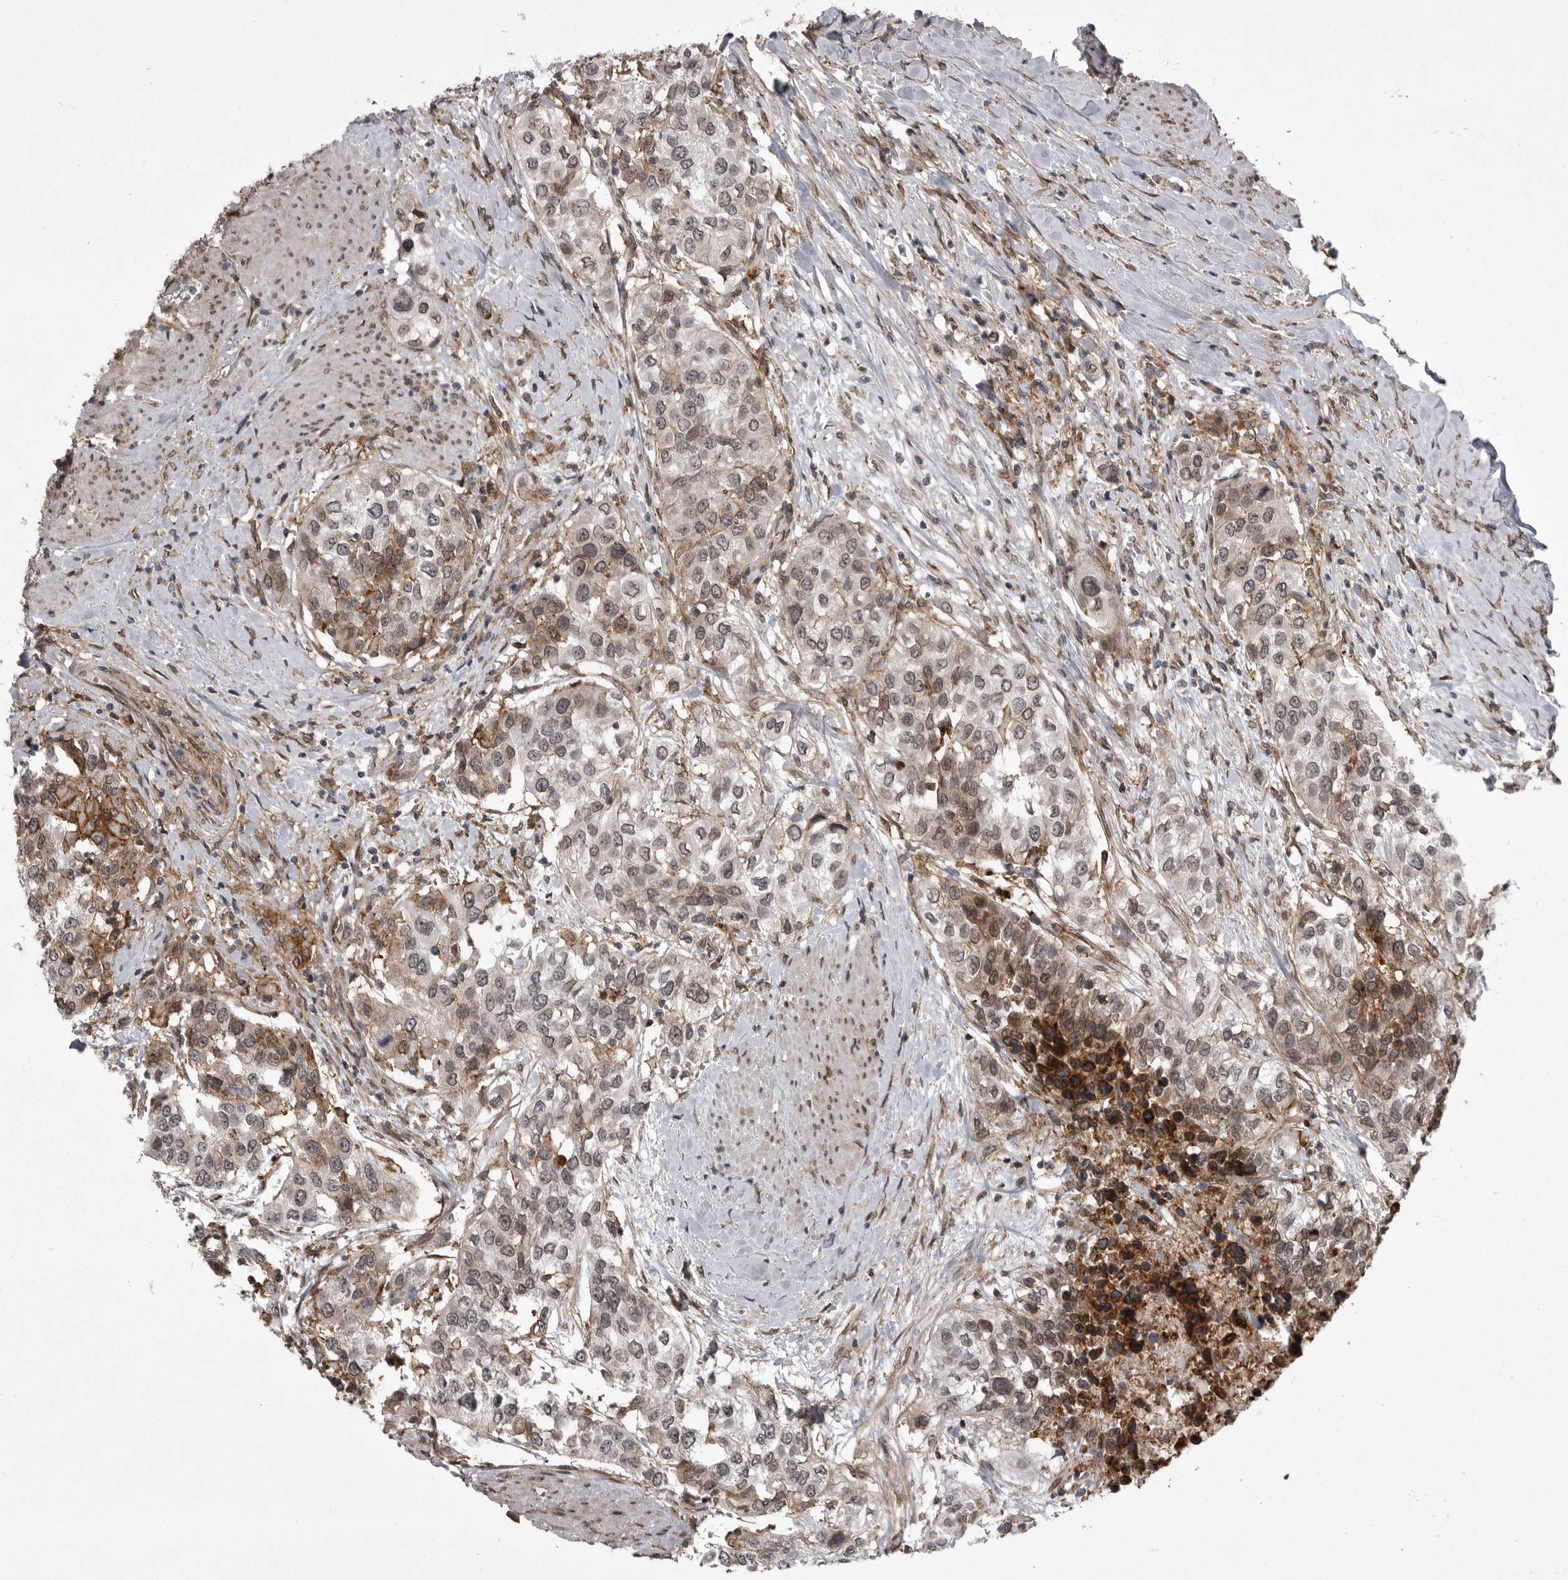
{"staining": {"intensity": "weak", "quantity": "25%-75%", "location": "cytoplasmic/membranous"}, "tissue": "urothelial cancer", "cell_type": "Tumor cells", "image_type": "cancer", "snomed": [{"axis": "morphology", "description": "Urothelial carcinoma, High grade"}, {"axis": "topography", "description": "Urinary bladder"}], "caption": "An IHC photomicrograph of tumor tissue is shown. Protein staining in brown highlights weak cytoplasmic/membranous positivity in high-grade urothelial carcinoma within tumor cells.", "gene": "ABL1", "patient": {"sex": "female", "age": 80}}